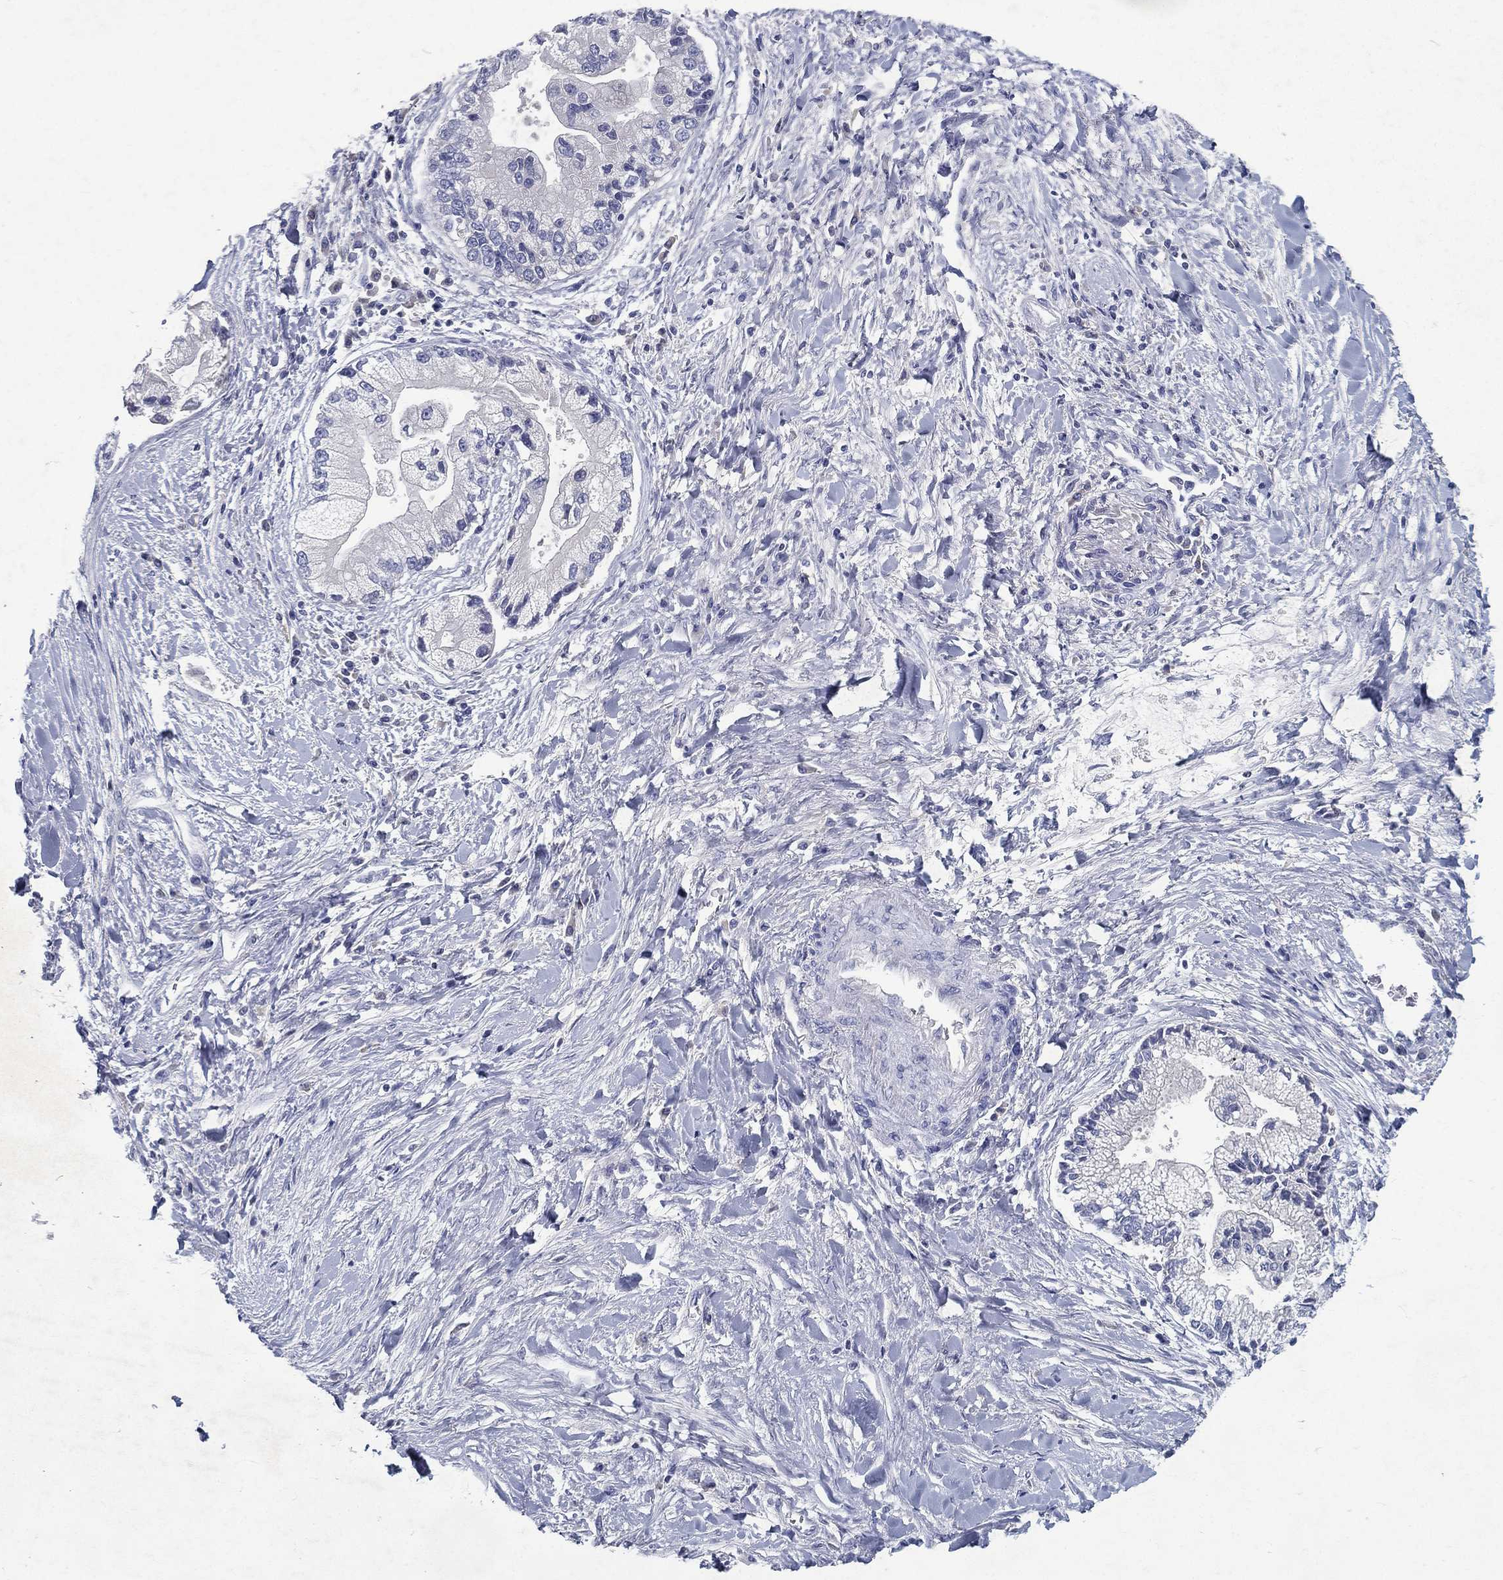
{"staining": {"intensity": "negative", "quantity": "none", "location": "none"}, "tissue": "liver cancer", "cell_type": "Tumor cells", "image_type": "cancer", "snomed": [{"axis": "morphology", "description": "Cholangiocarcinoma"}, {"axis": "topography", "description": "Liver"}], "caption": "Immunohistochemical staining of liver cancer (cholangiocarcinoma) displays no significant staining in tumor cells.", "gene": "RGS13", "patient": {"sex": "male", "age": 50}}